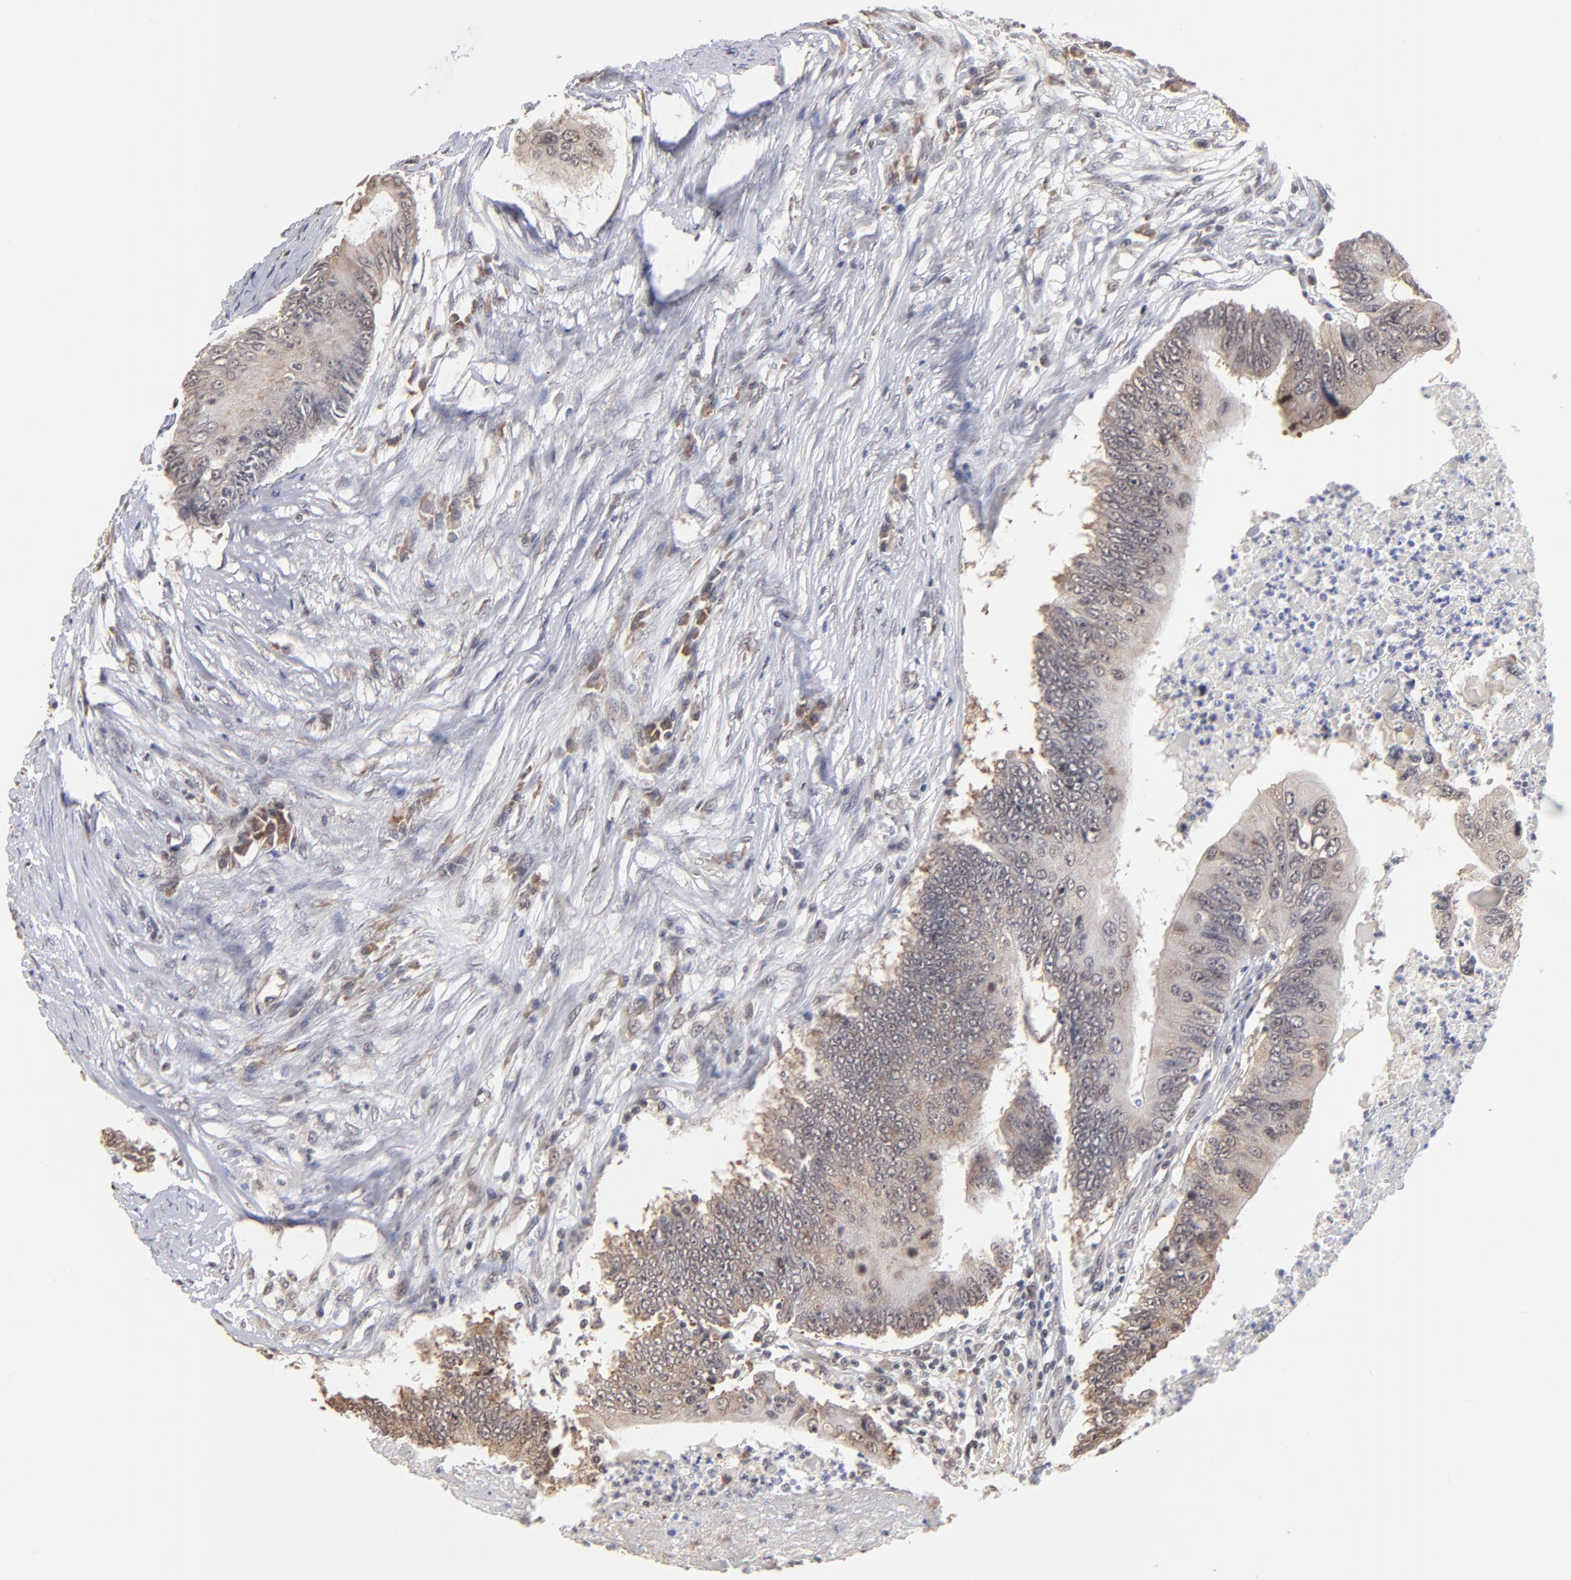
{"staining": {"intensity": "weak", "quantity": ">75%", "location": "cytoplasmic/membranous"}, "tissue": "colorectal cancer", "cell_type": "Tumor cells", "image_type": "cancer", "snomed": [{"axis": "morphology", "description": "Adenocarcinoma, NOS"}, {"axis": "topography", "description": "Colon"}], "caption": "The immunohistochemical stain highlights weak cytoplasmic/membranous expression in tumor cells of colorectal cancer tissue. (brown staining indicates protein expression, while blue staining denotes nuclei).", "gene": "BRPF1", "patient": {"sex": "male", "age": 65}}